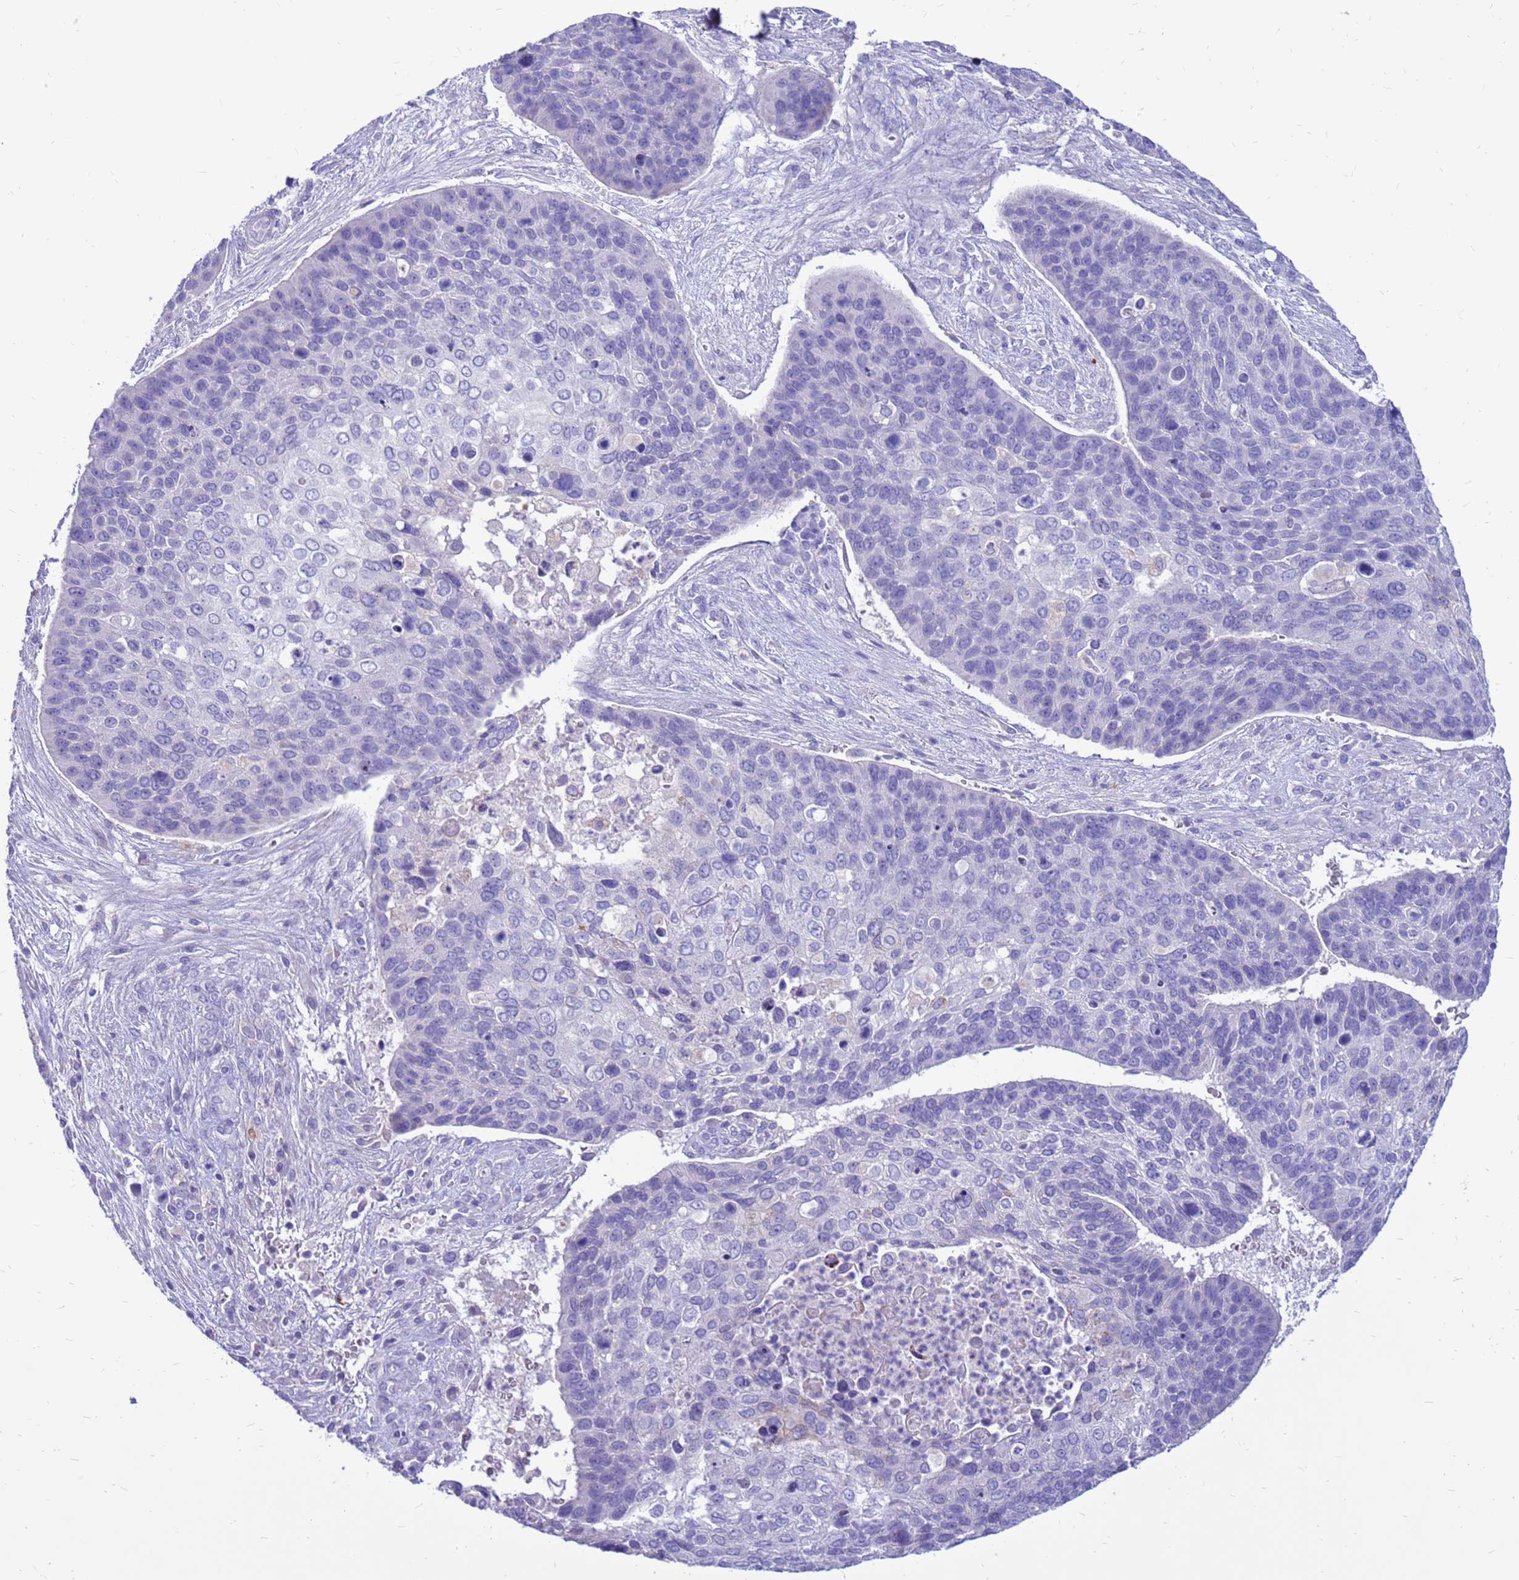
{"staining": {"intensity": "negative", "quantity": "none", "location": "none"}, "tissue": "skin cancer", "cell_type": "Tumor cells", "image_type": "cancer", "snomed": [{"axis": "morphology", "description": "Basal cell carcinoma"}, {"axis": "topography", "description": "Skin"}], "caption": "Protein analysis of skin cancer (basal cell carcinoma) reveals no significant positivity in tumor cells. The staining was performed using DAB (3,3'-diaminobenzidine) to visualize the protein expression in brown, while the nuclei were stained in blue with hematoxylin (Magnification: 20x).", "gene": "PDE10A", "patient": {"sex": "female", "age": 74}}